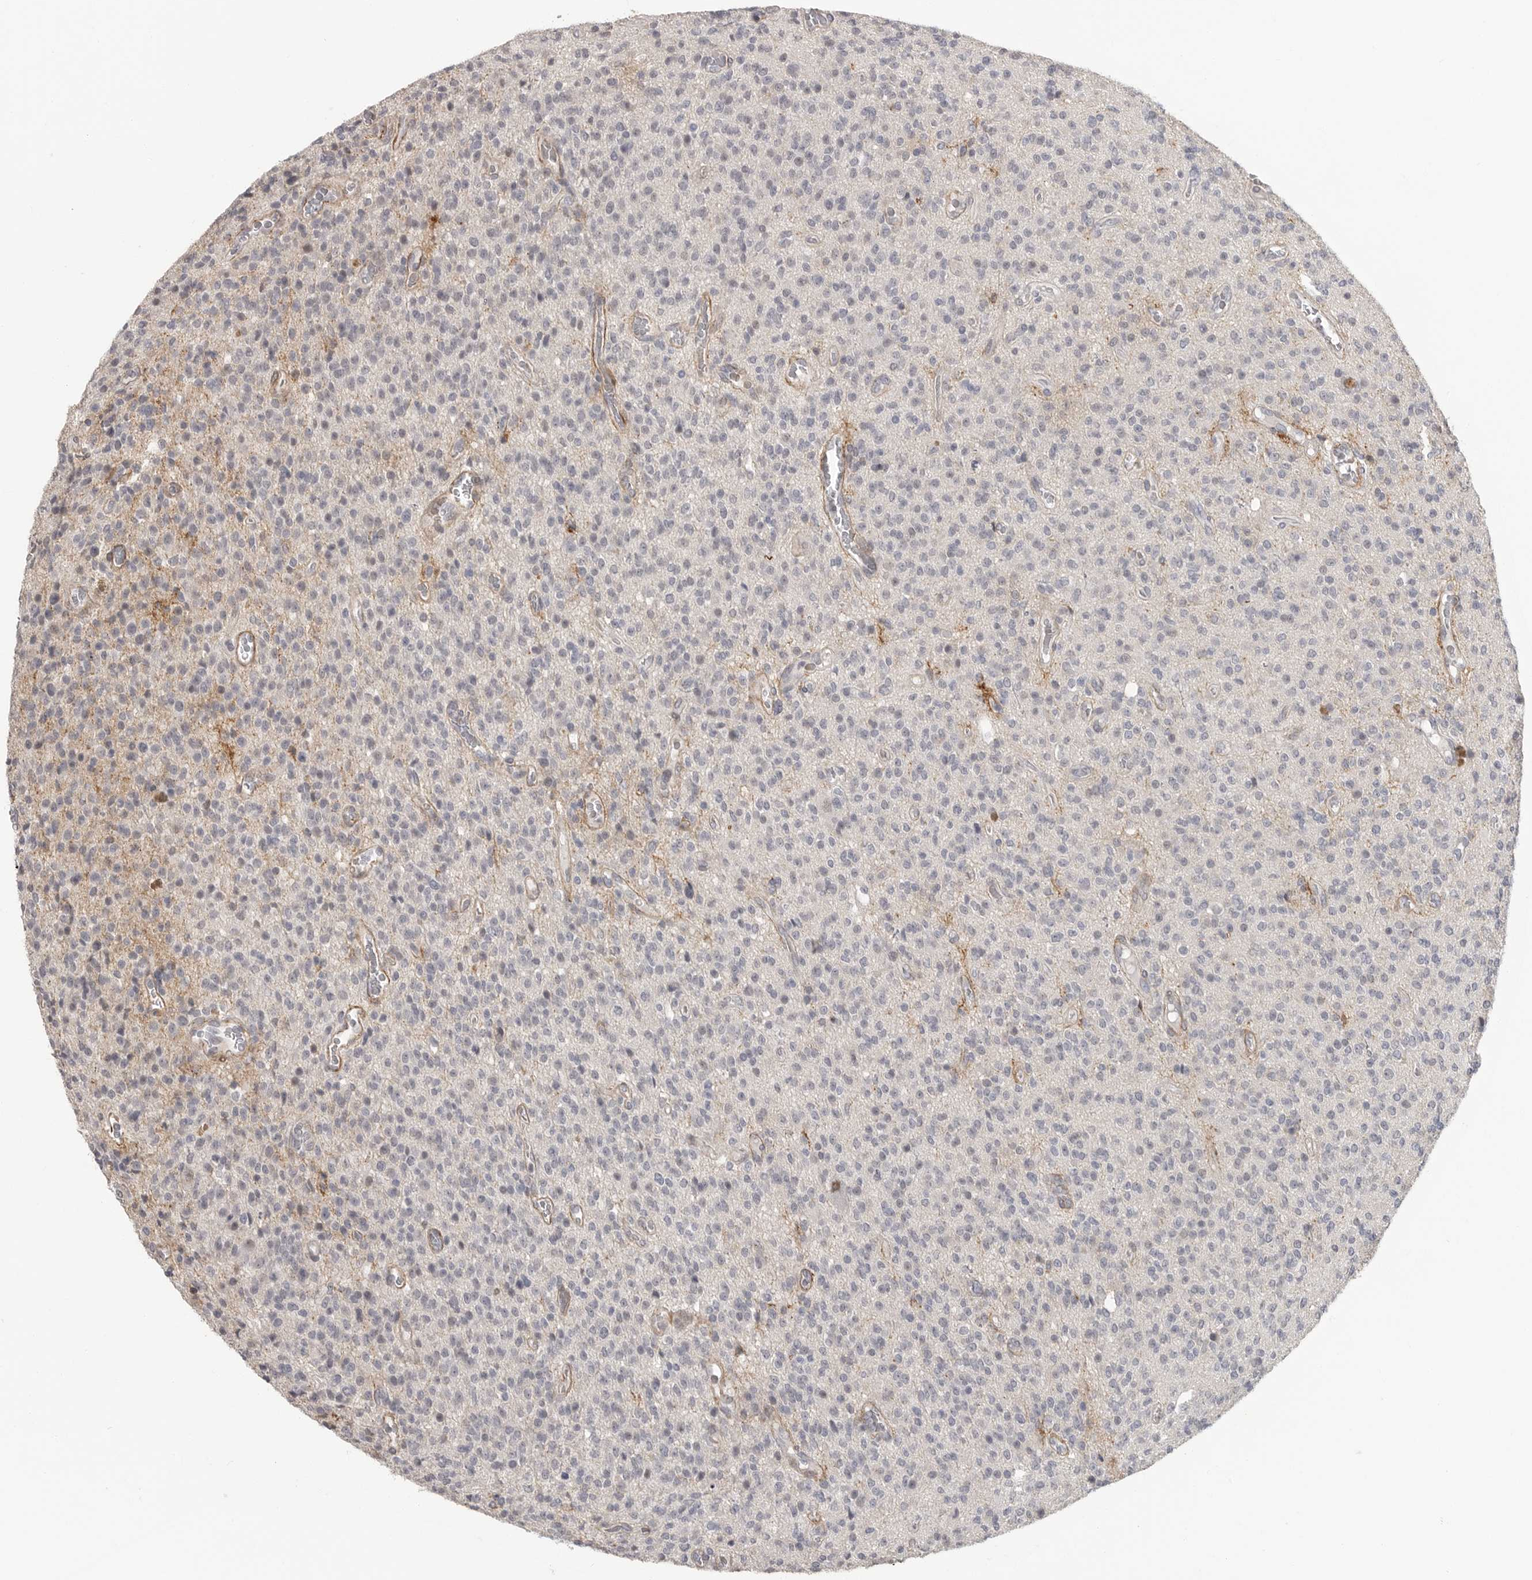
{"staining": {"intensity": "negative", "quantity": "none", "location": "none"}, "tissue": "glioma", "cell_type": "Tumor cells", "image_type": "cancer", "snomed": [{"axis": "morphology", "description": "Glioma, malignant, High grade"}, {"axis": "topography", "description": "Brain"}], "caption": "There is no significant staining in tumor cells of malignant glioma (high-grade).", "gene": "PLEKHF1", "patient": {"sex": "male", "age": 34}}